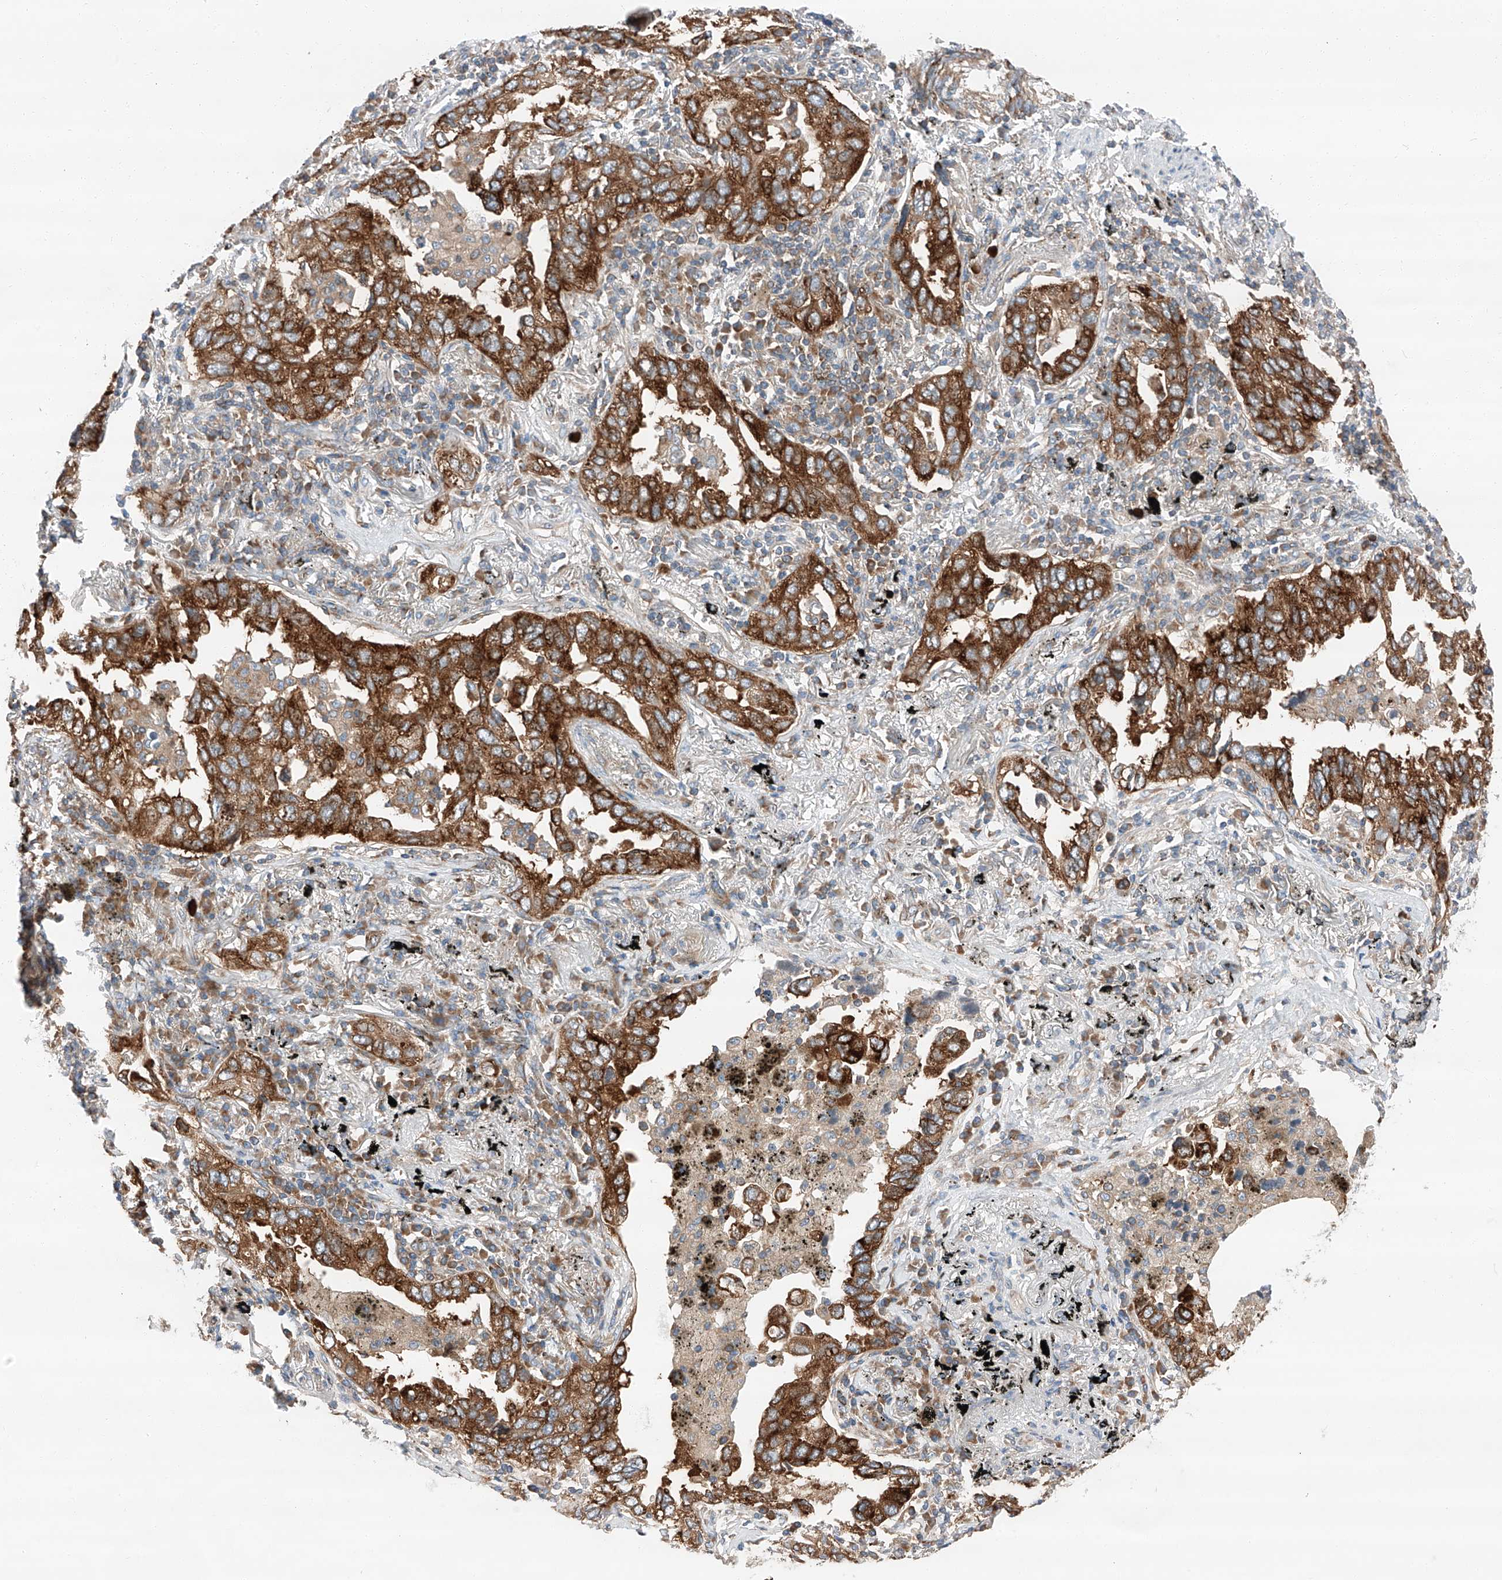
{"staining": {"intensity": "strong", "quantity": ">75%", "location": "cytoplasmic/membranous"}, "tissue": "lung cancer", "cell_type": "Tumor cells", "image_type": "cancer", "snomed": [{"axis": "morphology", "description": "Adenocarcinoma, NOS"}, {"axis": "topography", "description": "Lung"}], "caption": "An image showing strong cytoplasmic/membranous staining in approximately >75% of tumor cells in adenocarcinoma (lung), as visualized by brown immunohistochemical staining.", "gene": "ZC3H15", "patient": {"sex": "male", "age": 65}}